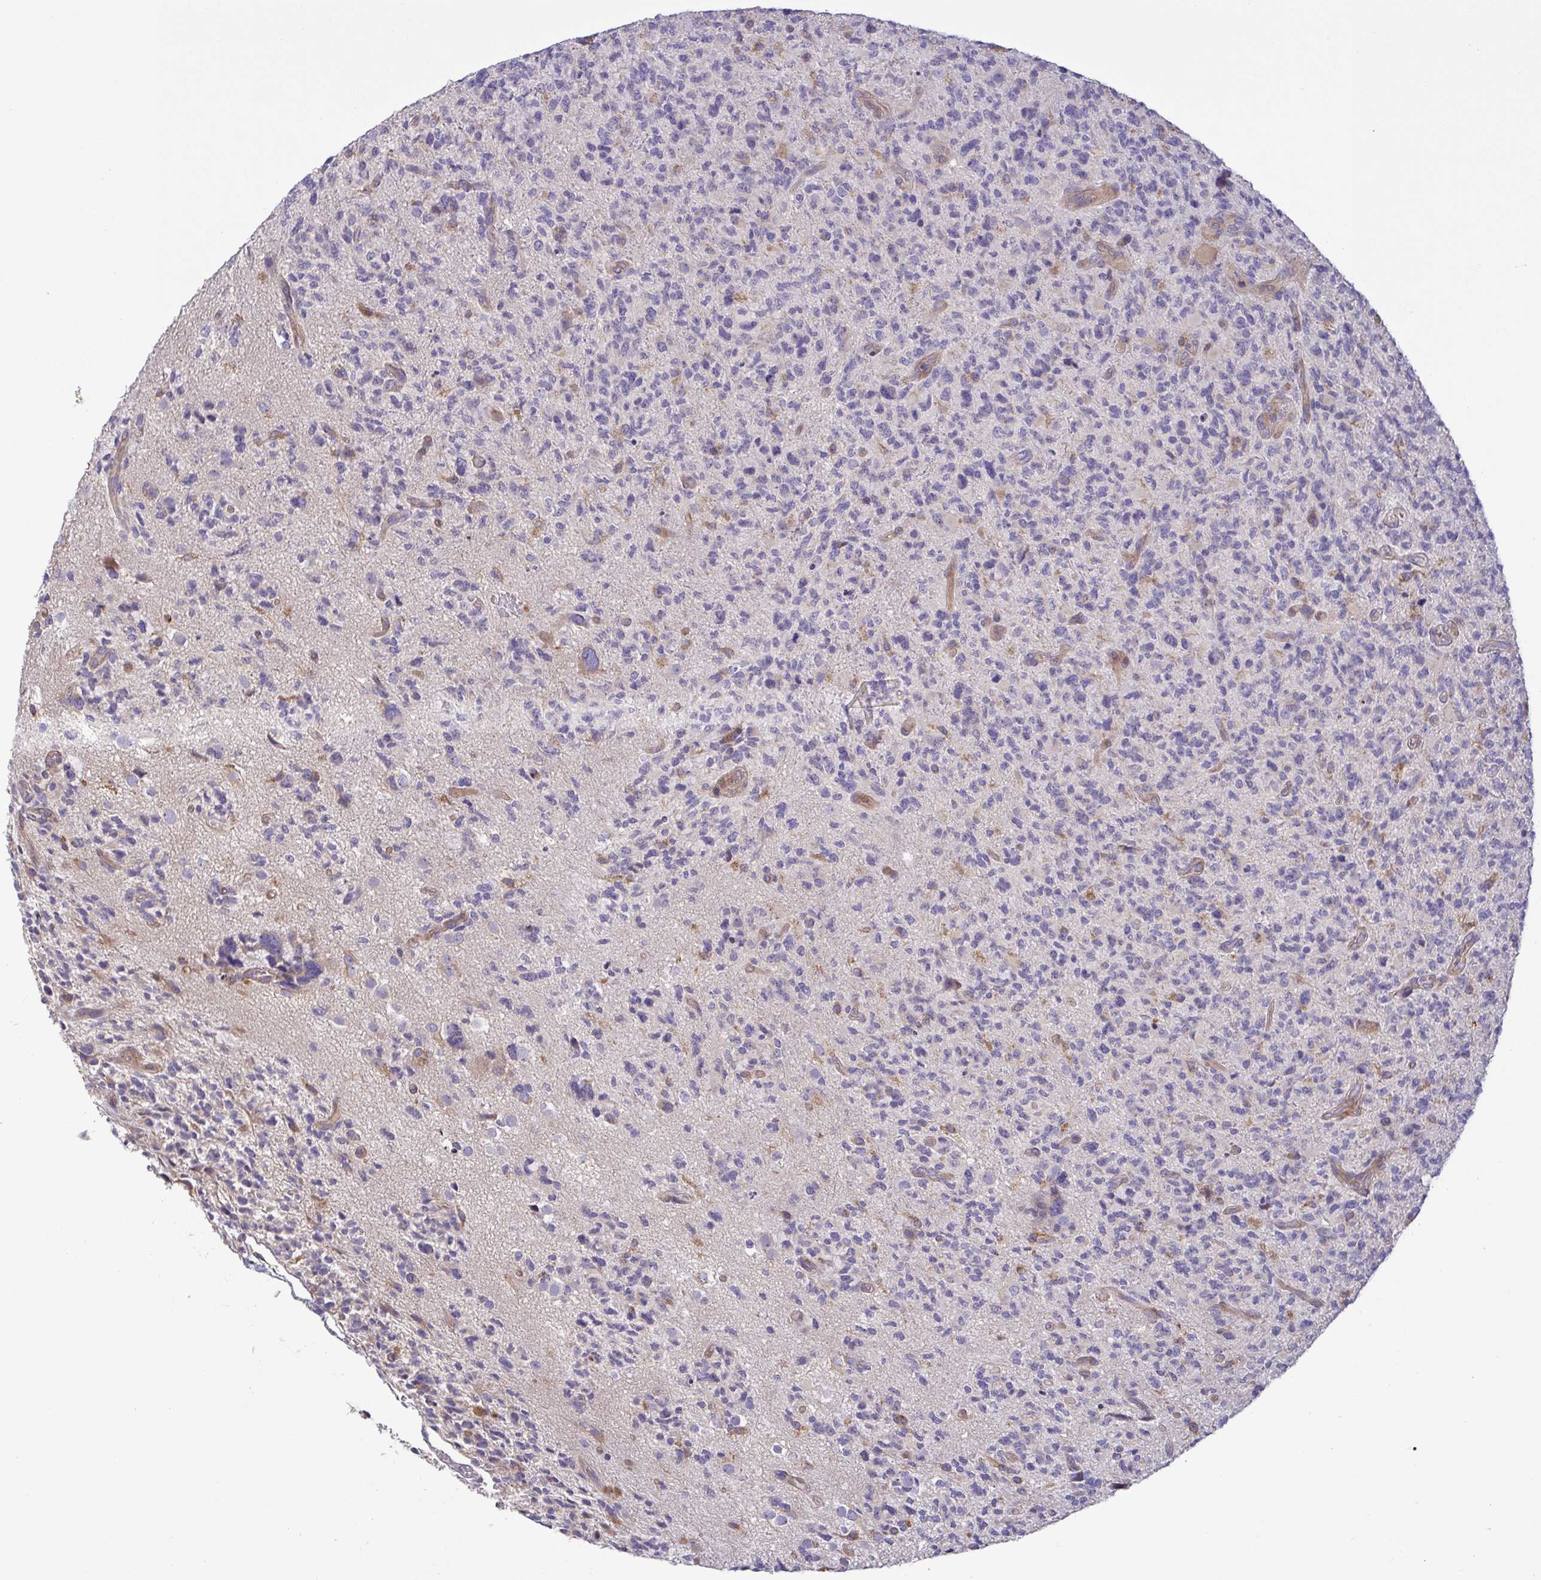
{"staining": {"intensity": "negative", "quantity": "none", "location": "none"}, "tissue": "glioma", "cell_type": "Tumor cells", "image_type": "cancer", "snomed": [{"axis": "morphology", "description": "Glioma, malignant, High grade"}, {"axis": "topography", "description": "Brain"}], "caption": "Tumor cells show no significant protein staining in malignant high-grade glioma.", "gene": "LMF2", "patient": {"sex": "female", "age": 71}}